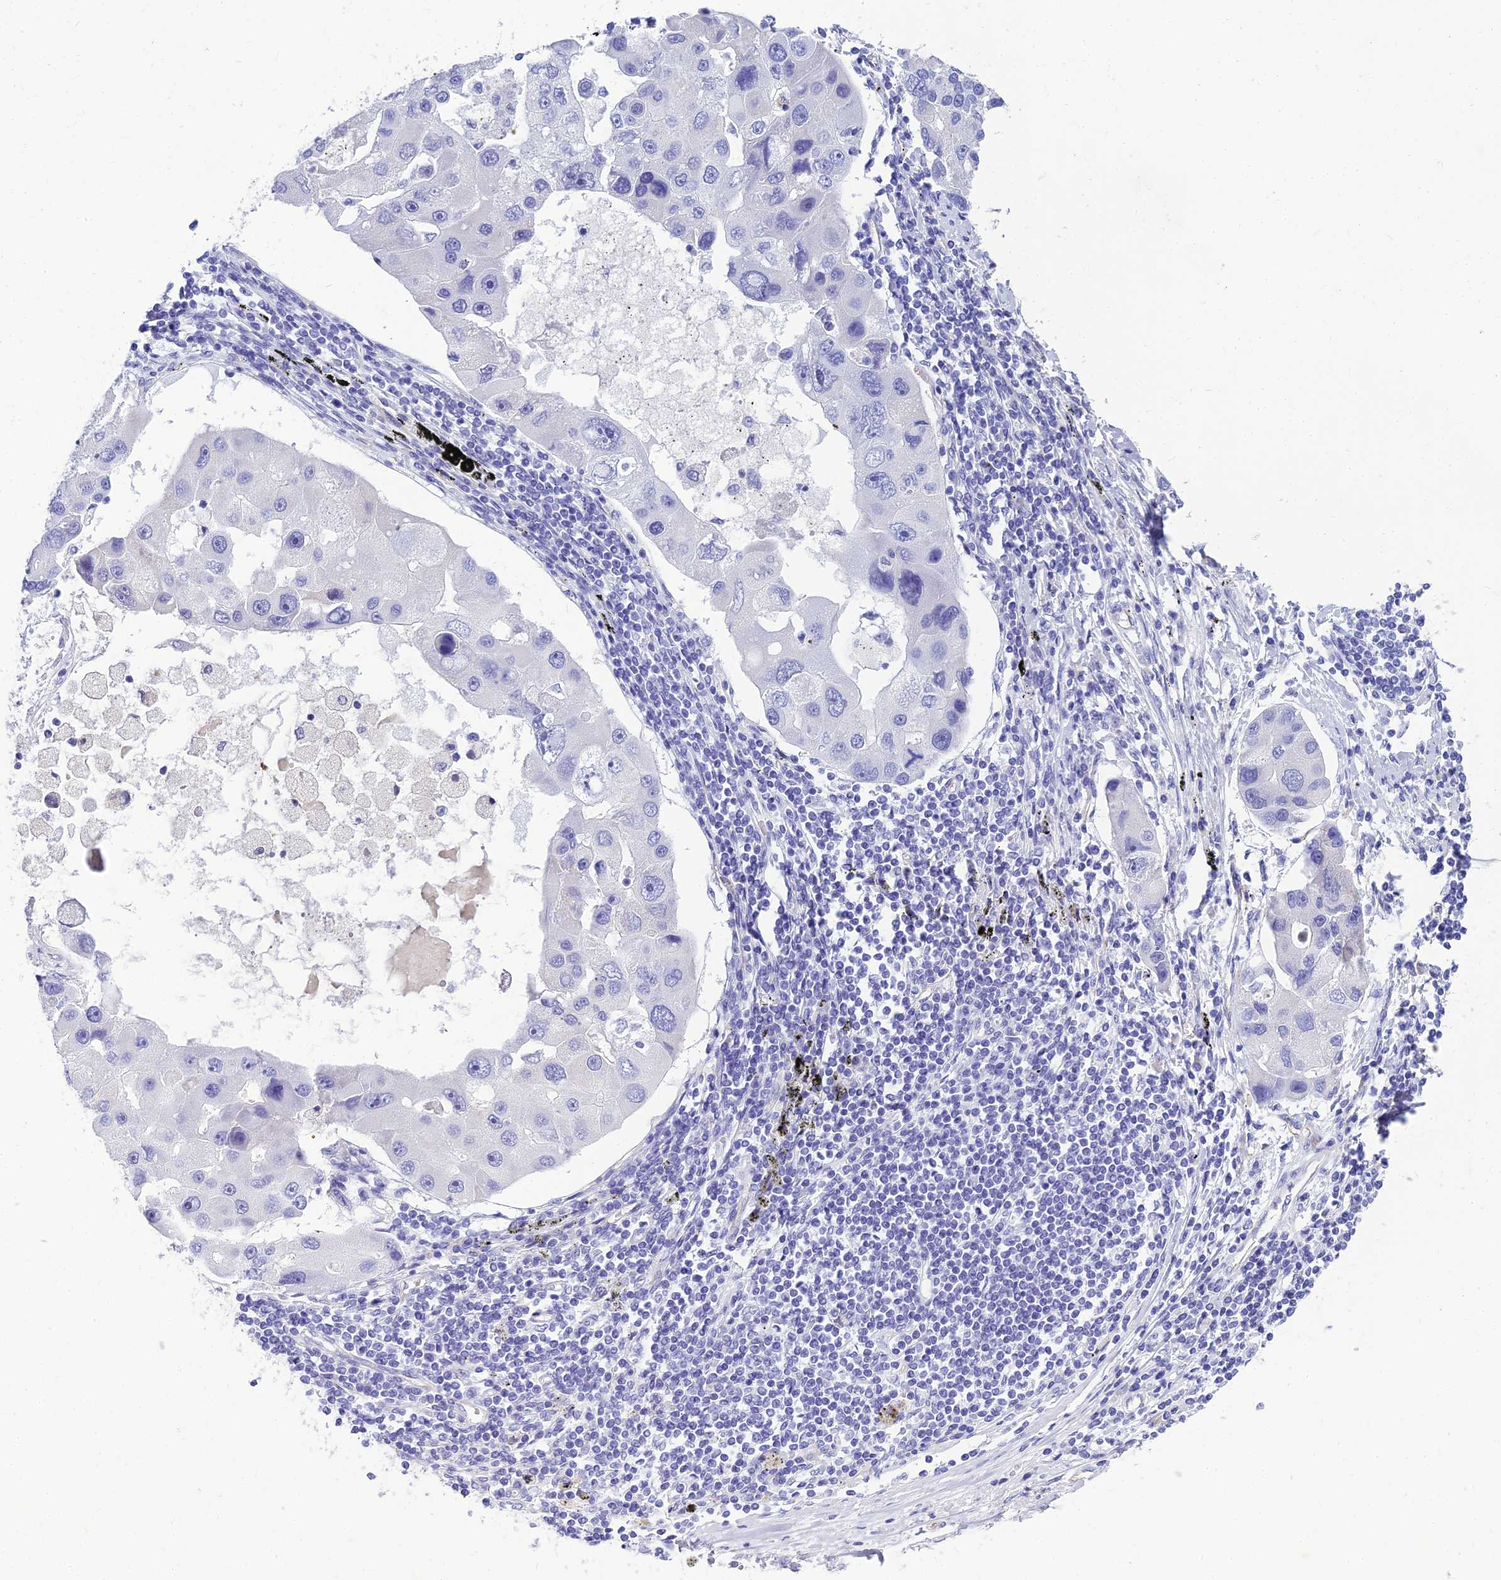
{"staining": {"intensity": "negative", "quantity": "none", "location": "none"}, "tissue": "lung cancer", "cell_type": "Tumor cells", "image_type": "cancer", "snomed": [{"axis": "morphology", "description": "Adenocarcinoma, NOS"}, {"axis": "topography", "description": "Lung"}], "caption": "Immunohistochemistry (IHC) histopathology image of human adenocarcinoma (lung) stained for a protein (brown), which displays no expression in tumor cells.", "gene": "NINJ1", "patient": {"sex": "female", "age": 54}}